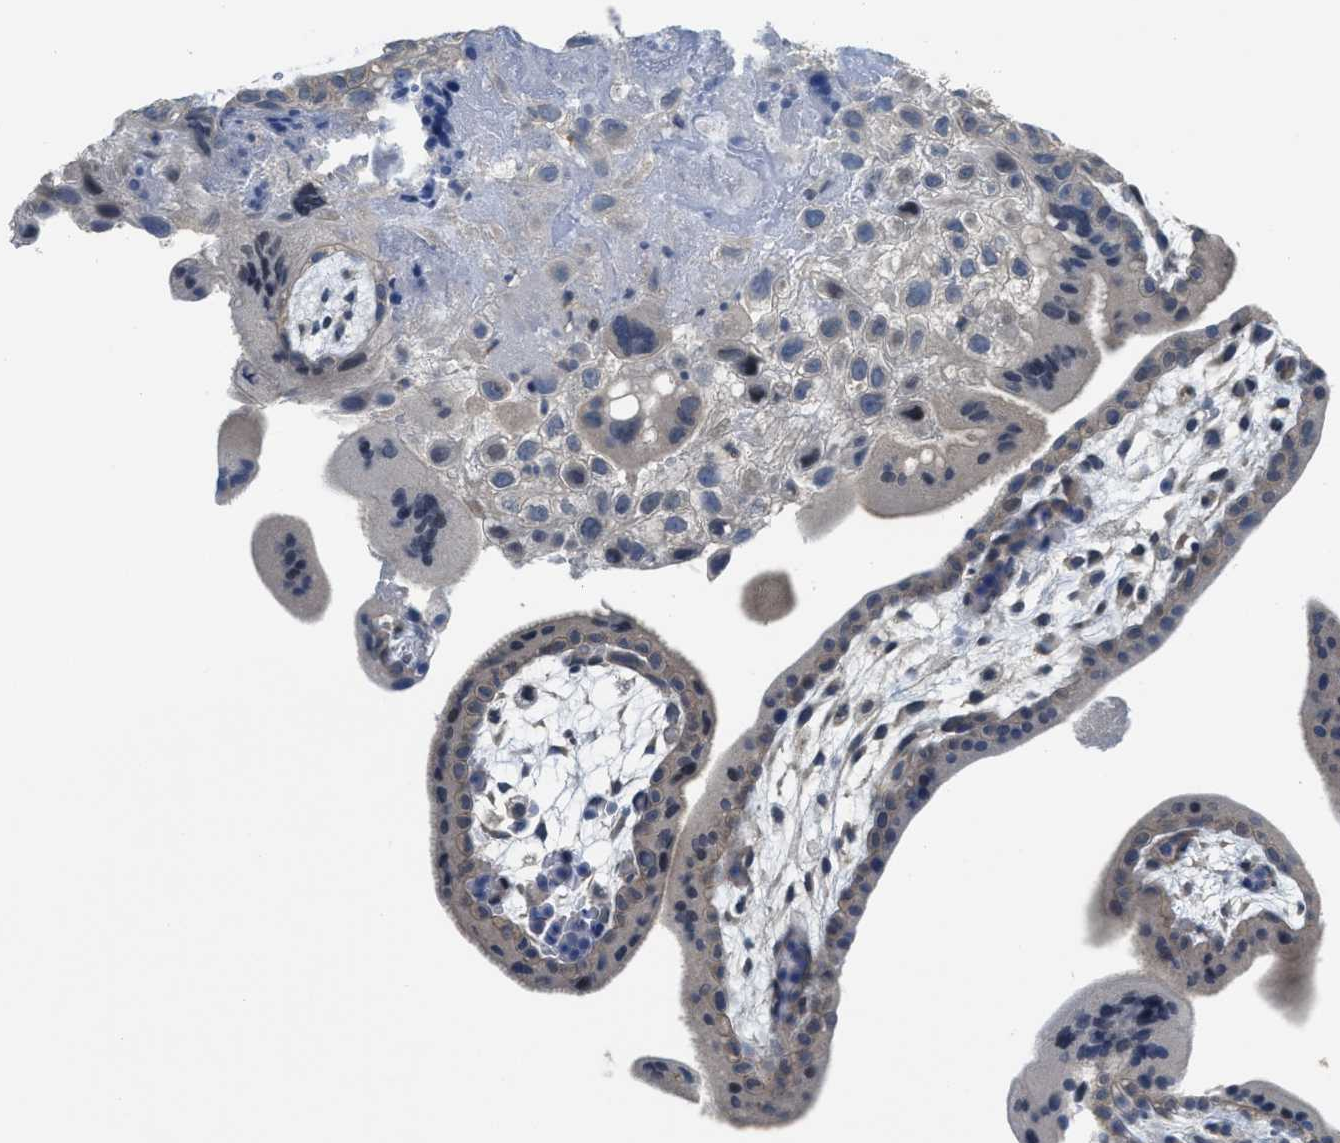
{"staining": {"intensity": "negative", "quantity": "none", "location": "none"}, "tissue": "placenta", "cell_type": "Decidual cells", "image_type": "normal", "snomed": [{"axis": "morphology", "description": "Normal tissue, NOS"}, {"axis": "topography", "description": "Placenta"}], "caption": "This is a histopathology image of IHC staining of unremarkable placenta, which shows no staining in decidual cells. (IHC, brightfield microscopy, high magnification).", "gene": "TNFAIP1", "patient": {"sex": "female", "age": 35}}